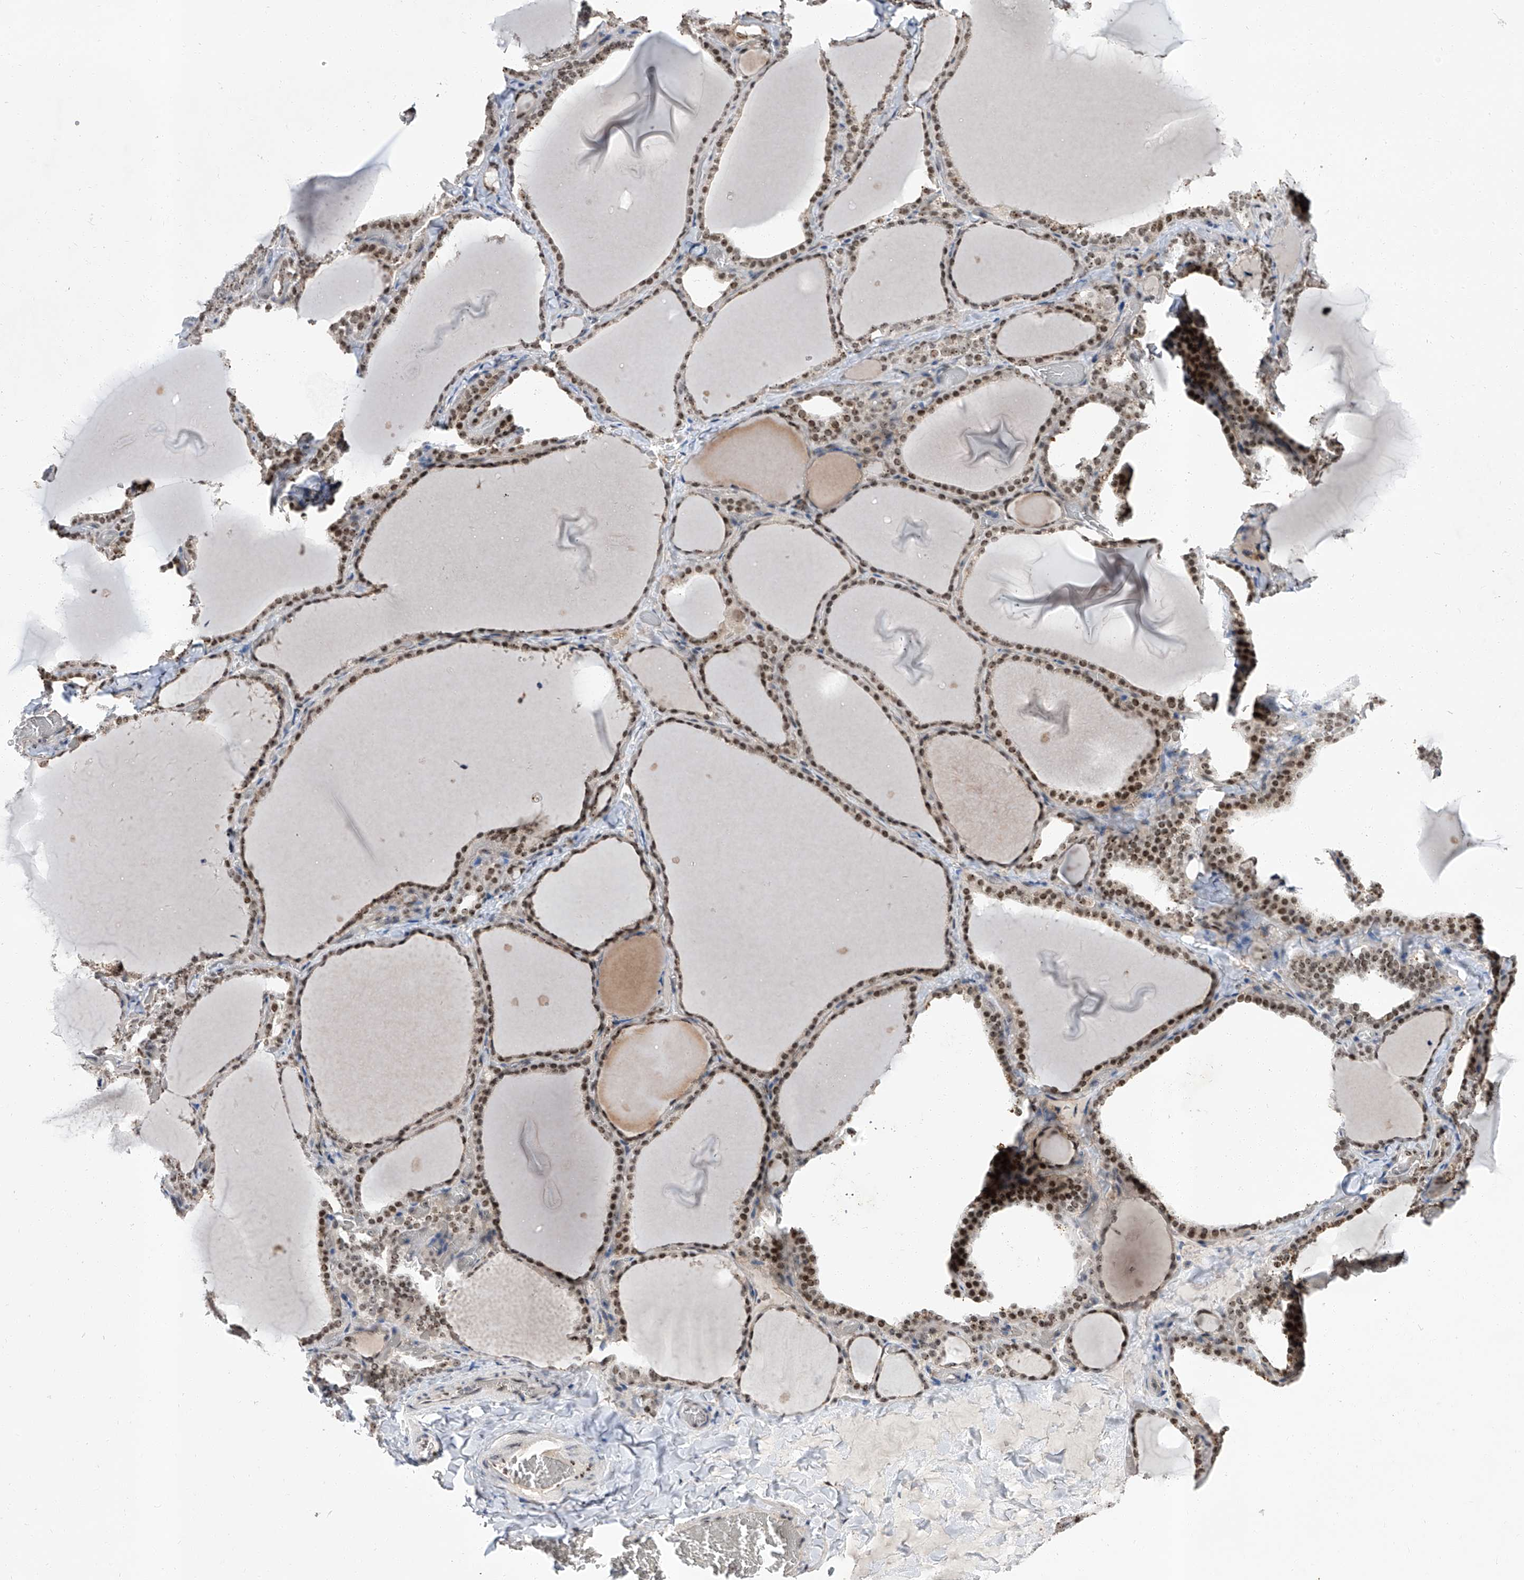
{"staining": {"intensity": "moderate", "quantity": ">75%", "location": "nuclear"}, "tissue": "thyroid gland", "cell_type": "Glandular cells", "image_type": "normal", "snomed": [{"axis": "morphology", "description": "Normal tissue, NOS"}, {"axis": "topography", "description": "Thyroid gland"}], "caption": "High-magnification brightfield microscopy of normal thyroid gland stained with DAB (brown) and counterstained with hematoxylin (blue). glandular cells exhibit moderate nuclear expression is appreciated in about>75% of cells.", "gene": "CMTR1", "patient": {"sex": "female", "age": 22}}